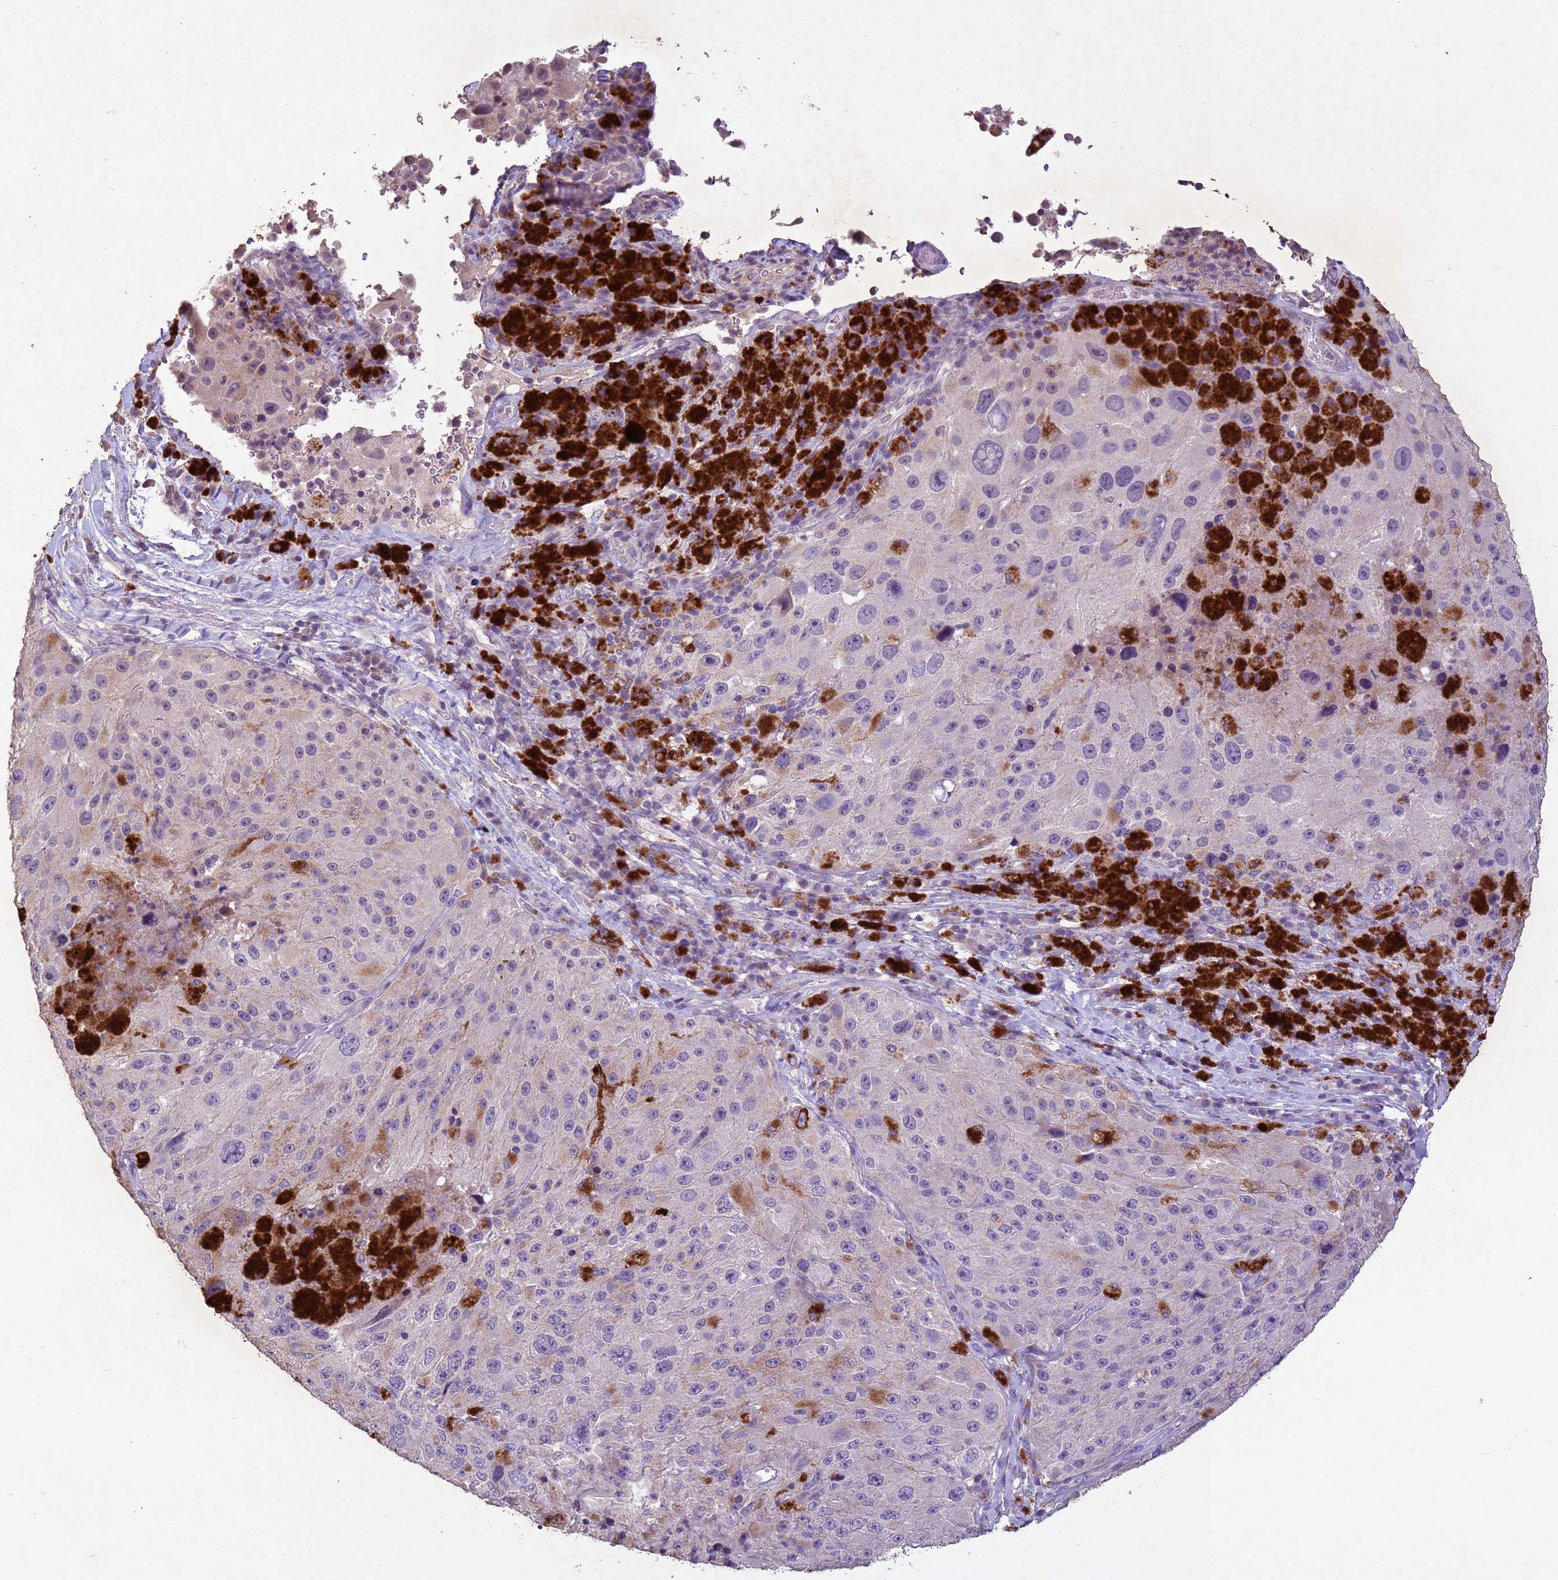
{"staining": {"intensity": "negative", "quantity": "none", "location": "none"}, "tissue": "melanoma", "cell_type": "Tumor cells", "image_type": "cancer", "snomed": [{"axis": "morphology", "description": "Malignant melanoma, Metastatic site"}, {"axis": "topography", "description": "Lymph node"}], "caption": "DAB (3,3'-diaminobenzidine) immunohistochemical staining of malignant melanoma (metastatic site) shows no significant staining in tumor cells.", "gene": "NLRP11", "patient": {"sex": "male", "age": 62}}